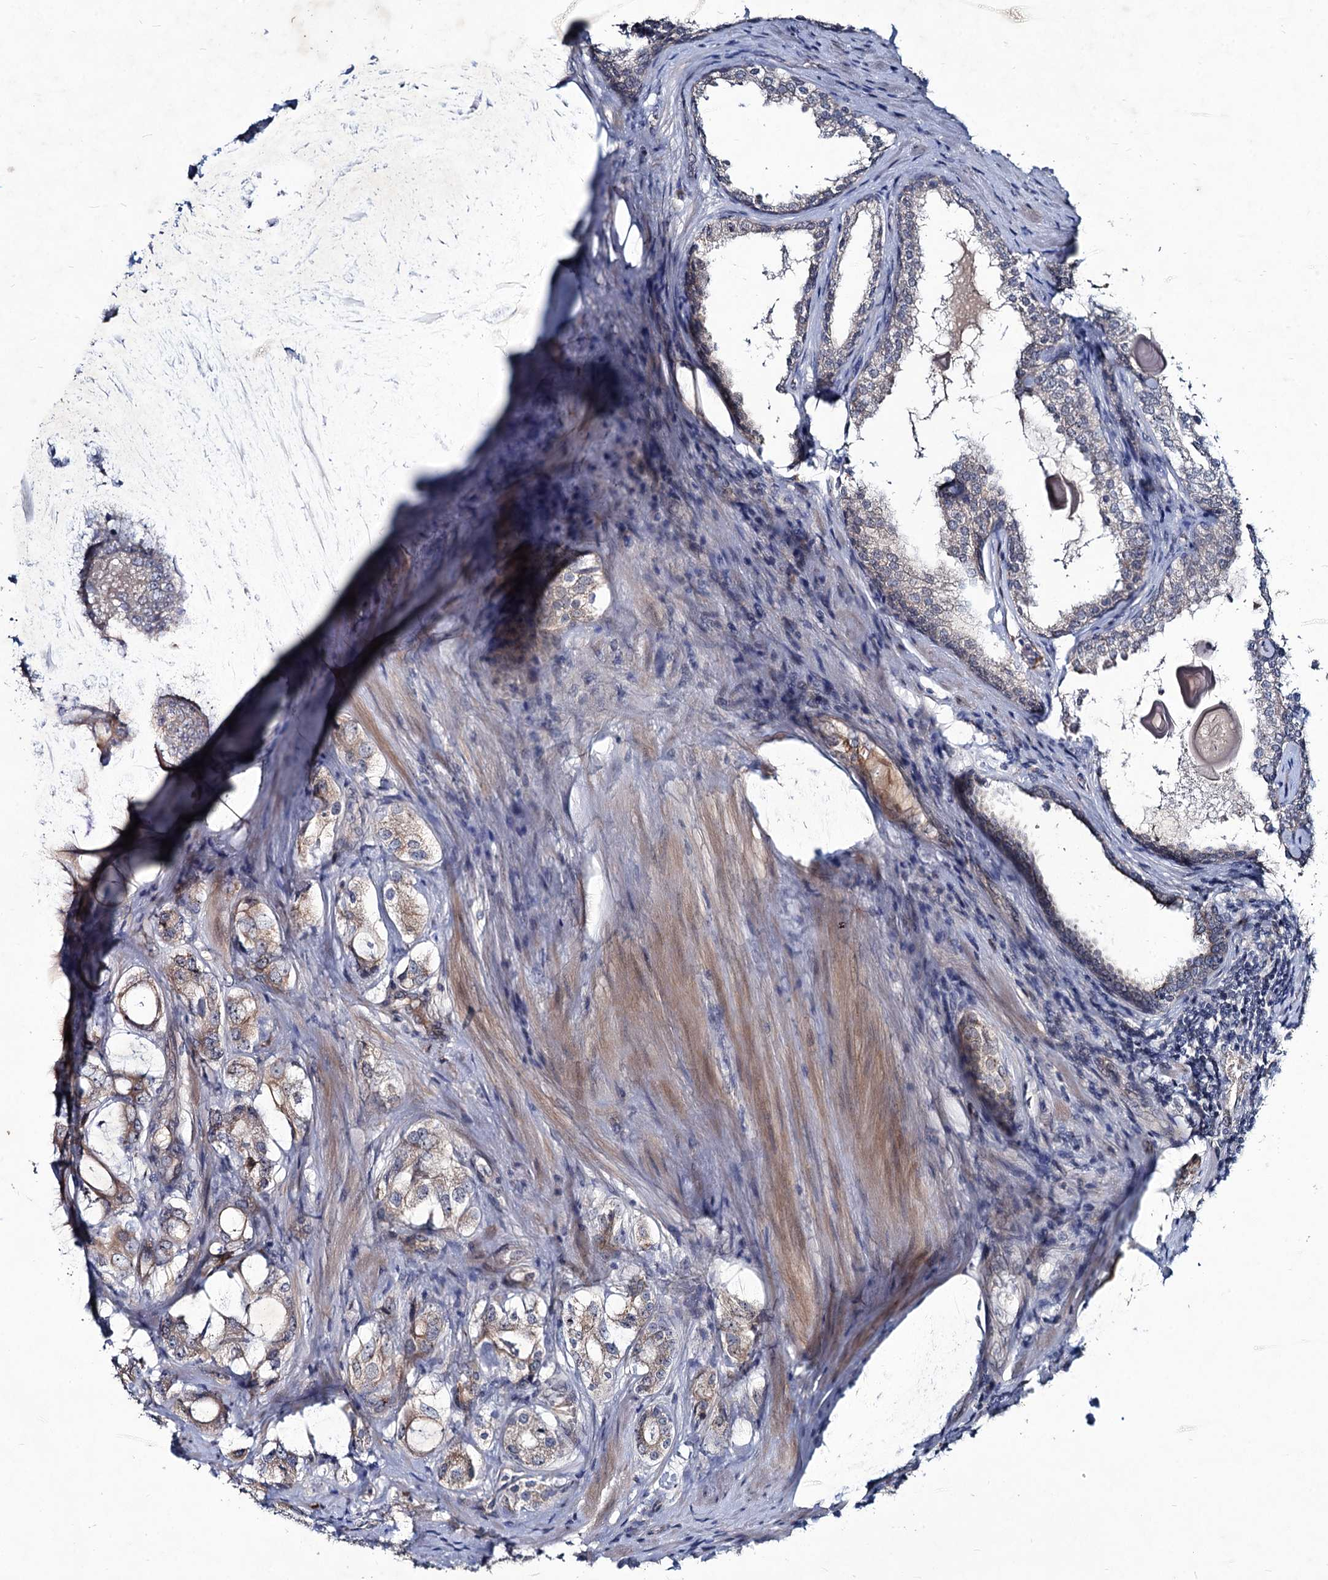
{"staining": {"intensity": "weak", "quantity": ">75%", "location": "cytoplasmic/membranous"}, "tissue": "prostate cancer", "cell_type": "Tumor cells", "image_type": "cancer", "snomed": [{"axis": "morphology", "description": "Adenocarcinoma, High grade"}, {"axis": "topography", "description": "Prostate"}], "caption": "Immunohistochemical staining of human prostate adenocarcinoma (high-grade) exhibits low levels of weak cytoplasmic/membranous positivity in about >75% of tumor cells. The staining was performed using DAB to visualize the protein expression in brown, while the nuclei were stained in blue with hematoxylin (Magnification: 20x).", "gene": "RNF6", "patient": {"sex": "male", "age": 63}}